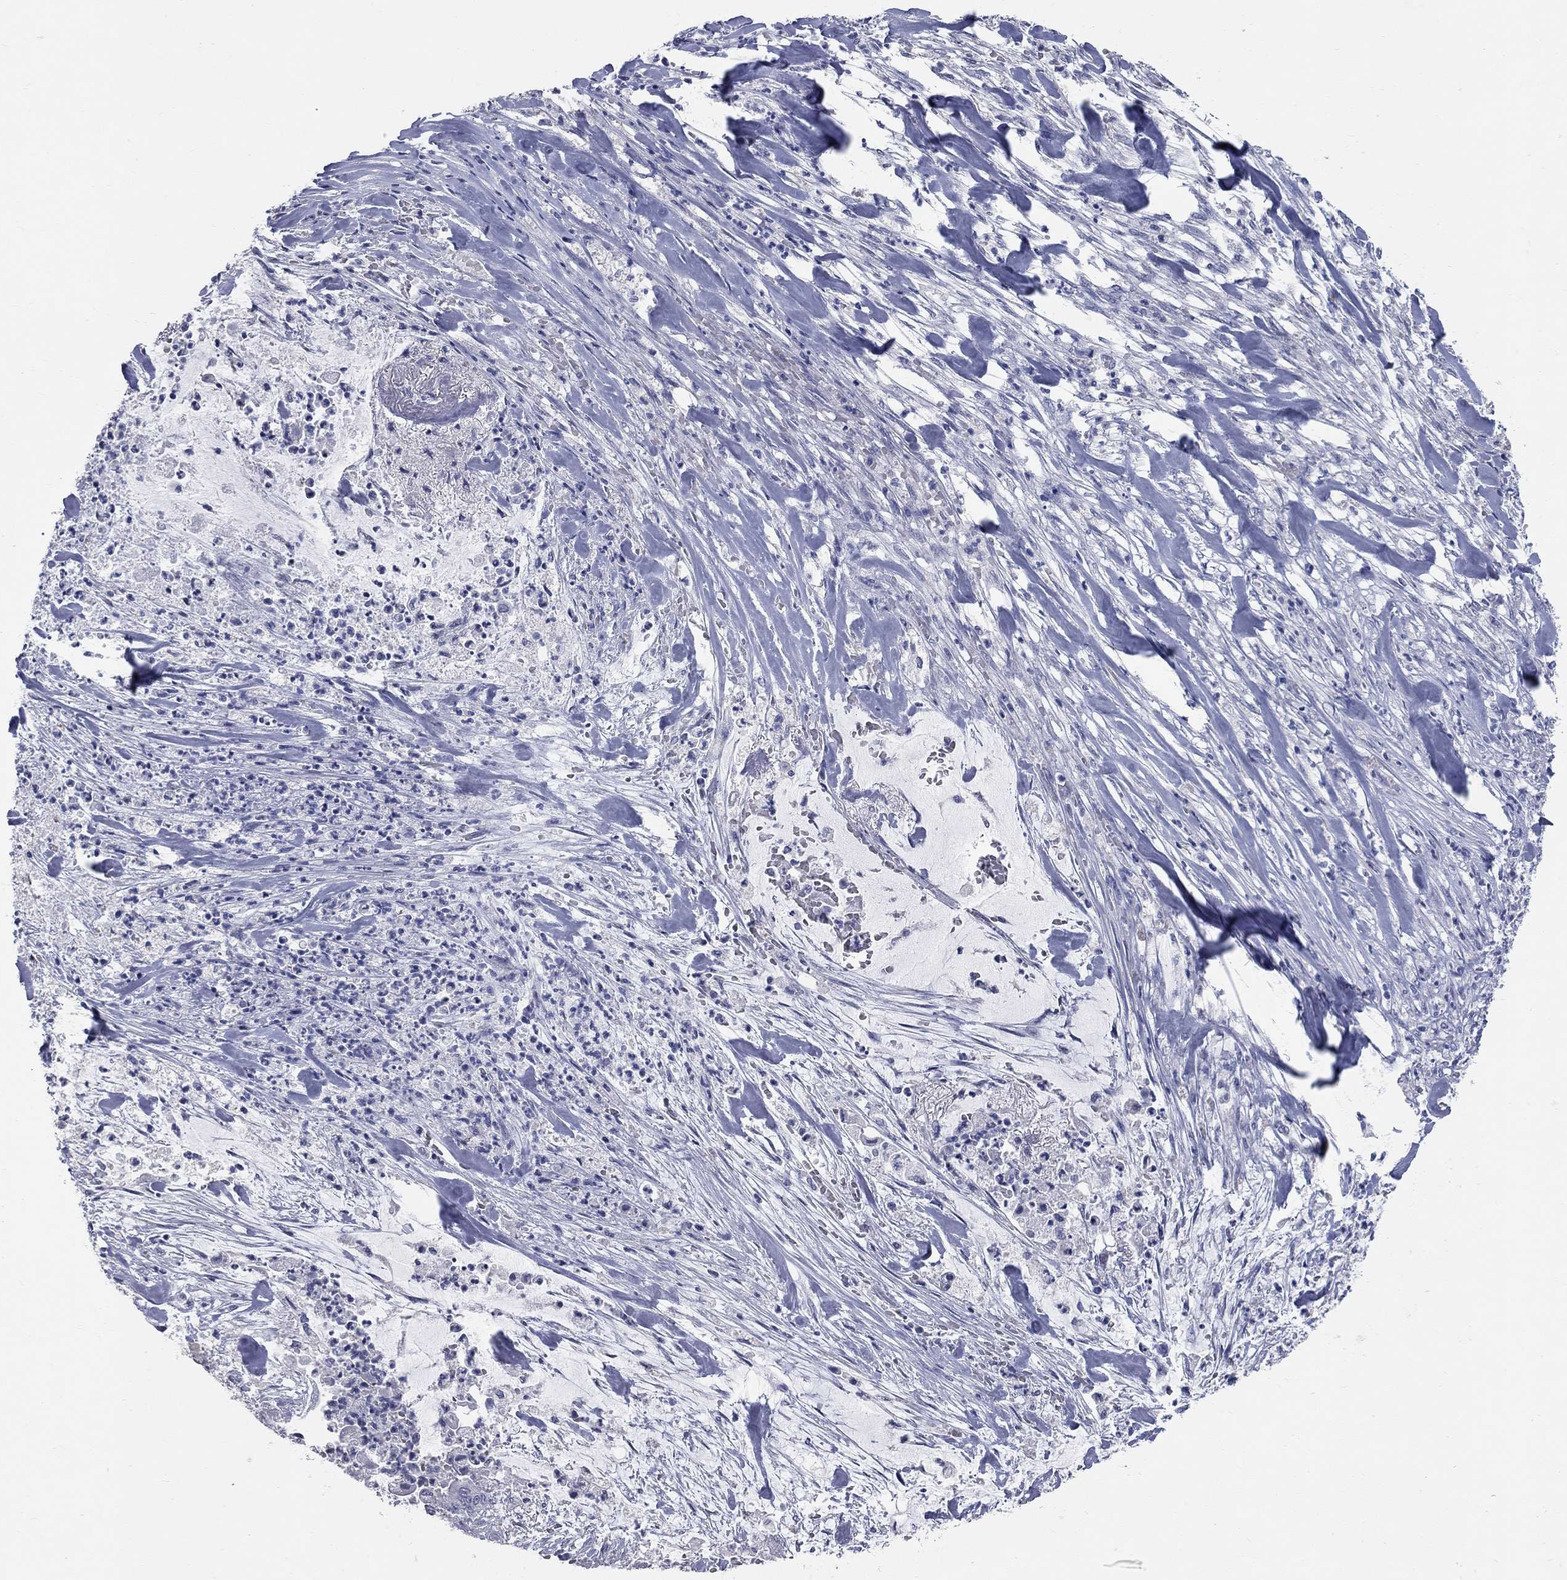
{"staining": {"intensity": "negative", "quantity": "none", "location": "none"}, "tissue": "pancreatic cancer", "cell_type": "Tumor cells", "image_type": "cancer", "snomed": [{"axis": "morphology", "description": "Normal tissue, NOS"}, {"axis": "morphology", "description": "Inflammation, NOS"}, {"axis": "morphology", "description": "Adenocarcinoma, NOS"}, {"axis": "topography", "description": "Pancreas"}], "caption": "Immunohistochemistry of pancreatic cancer demonstrates no staining in tumor cells.", "gene": "SYT12", "patient": {"sex": "male", "age": 57}}